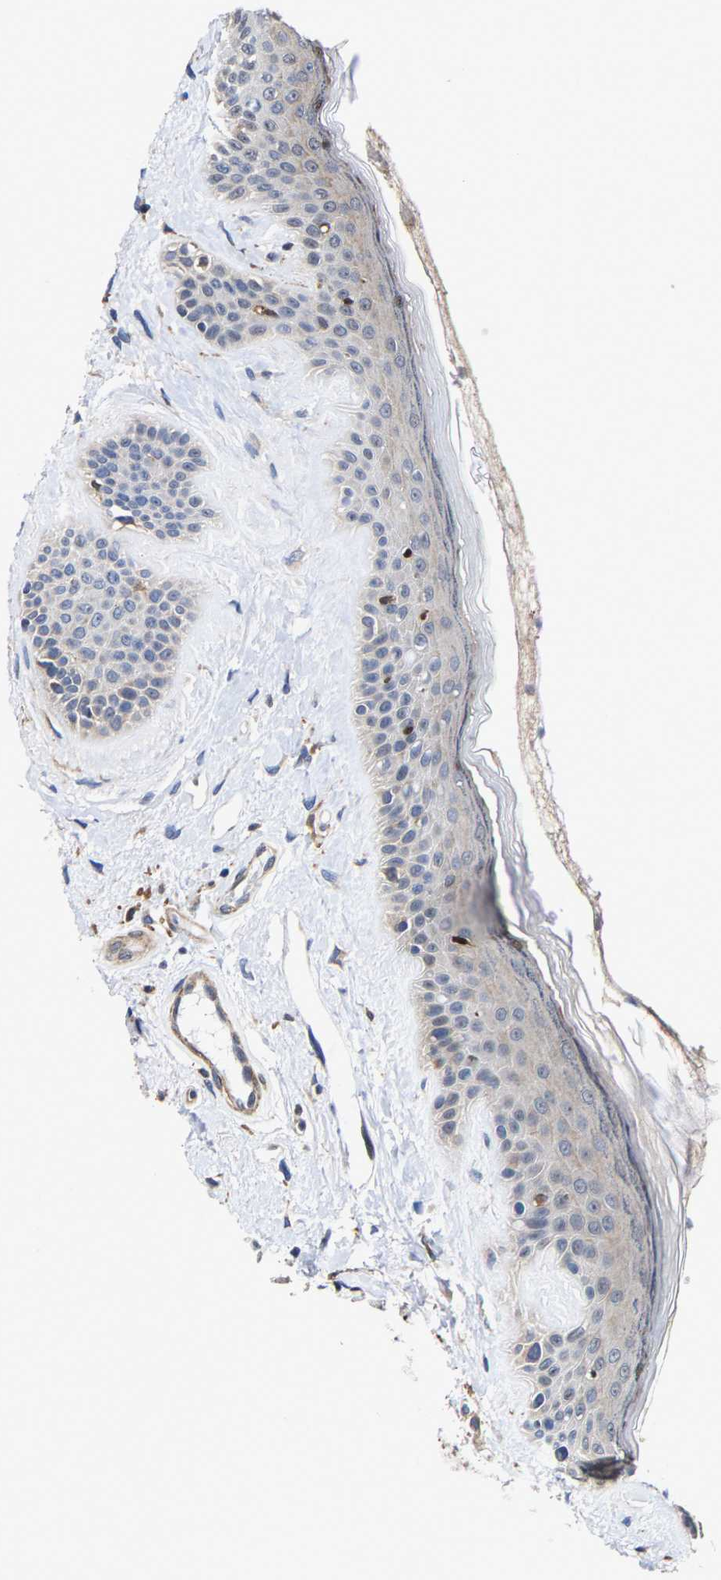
{"staining": {"intensity": "moderate", "quantity": "<25%", "location": "cytoplasmic/membranous,nuclear"}, "tissue": "oral mucosa", "cell_type": "Squamous epithelial cells", "image_type": "normal", "snomed": [{"axis": "morphology", "description": "Normal tissue, NOS"}, {"axis": "topography", "description": "Skin"}, {"axis": "topography", "description": "Oral tissue"}], "caption": "Benign oral mucosa was stained to show a protein in brown. There is low levels of moderate cytoplasmic/membranous,nuclear staining in about <25% of squamous epithelial cells. (DAB (3,3'-diaminobenzidine) = brown stain, brightfield microscopy at high magnification).", "gene": "PFKFB3", "patient": {"sex": "male", "age": 84}}